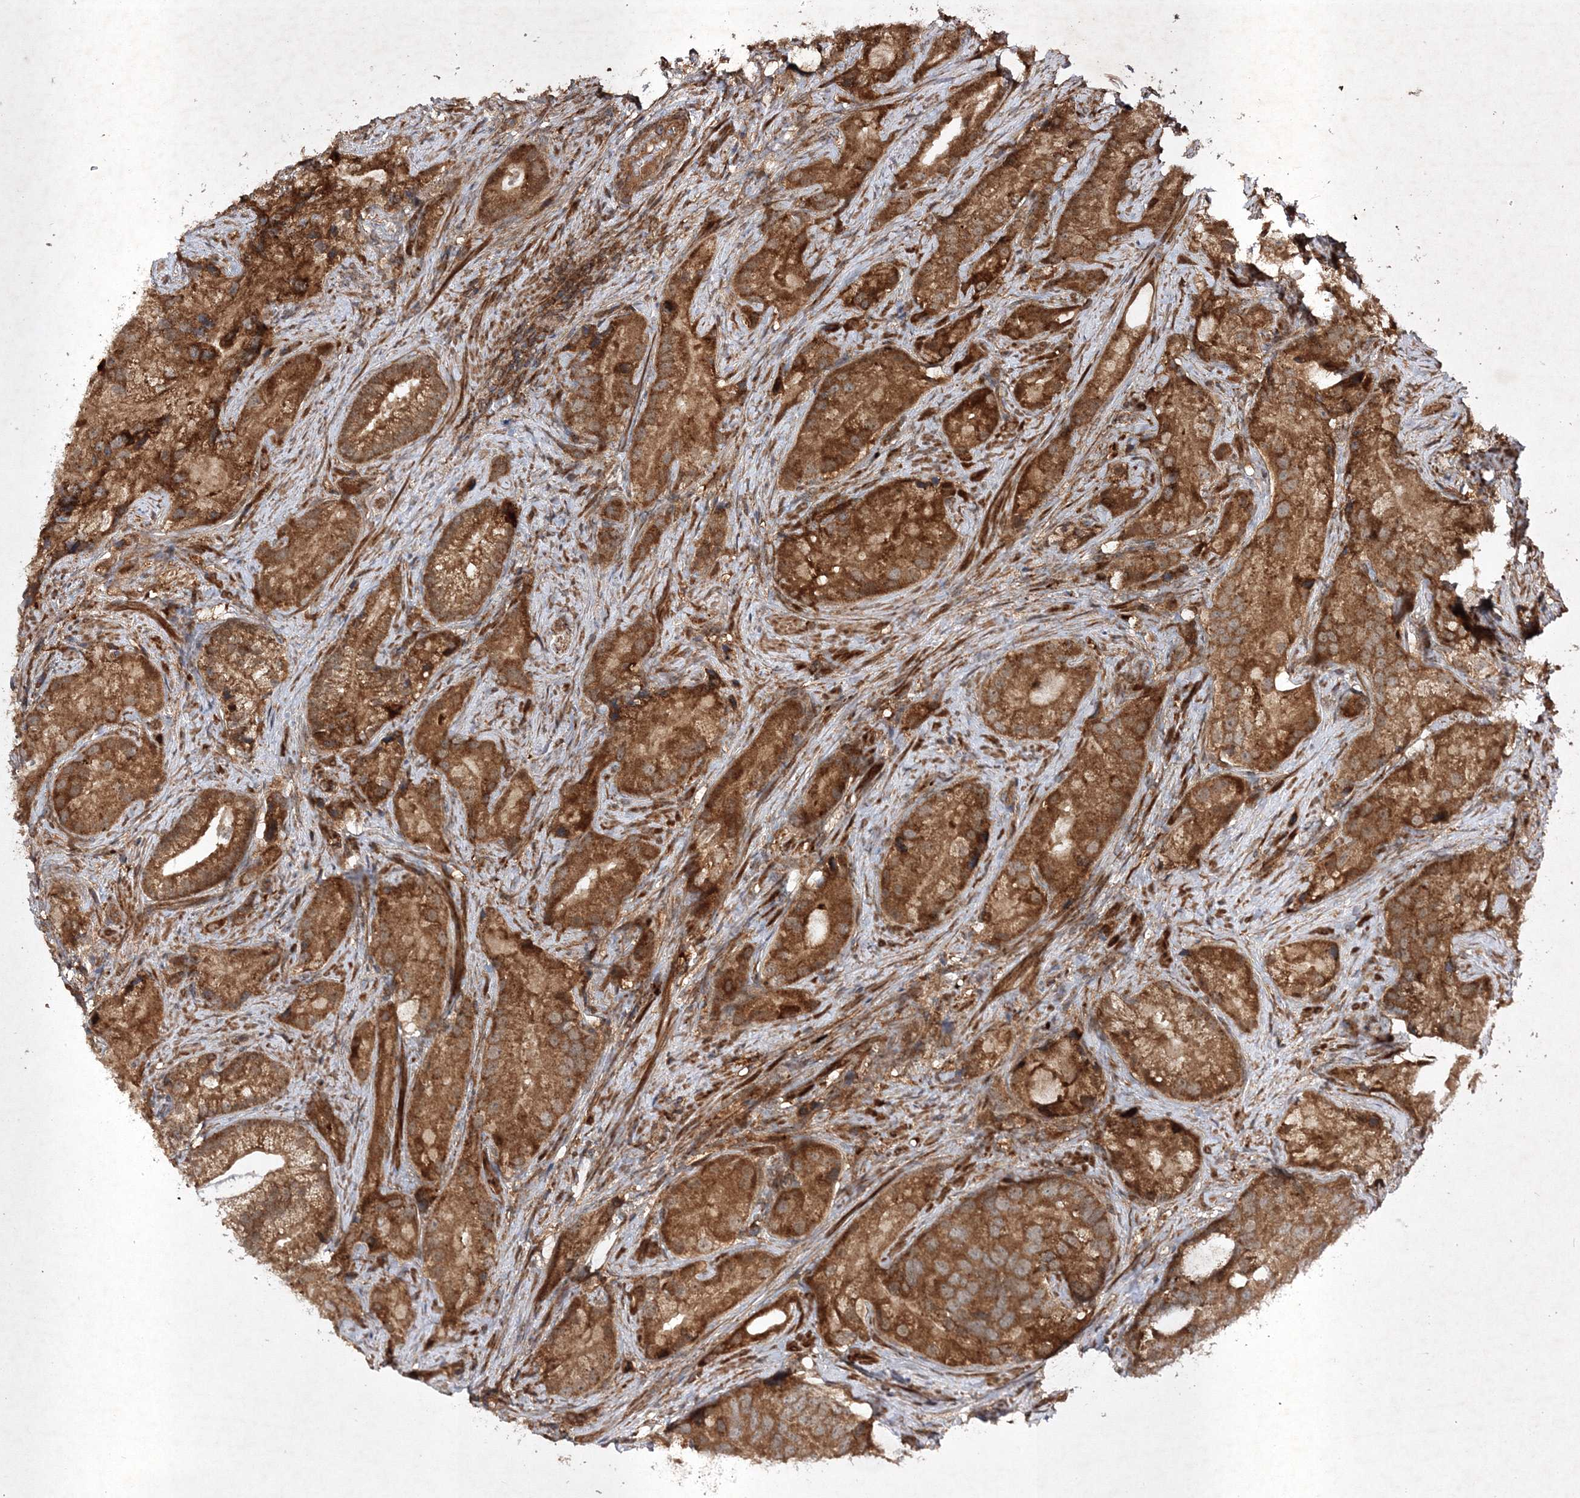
{"staining": {"intensity": "strong", "quantity": ">75%", "location": "cytoplasmic/membranous"}, "tissue": "prostate cancer", "cell_type": "Tumor cells", "image_type": "cancer", "snomed": [{"axis": "morphology", "description": "Adenocarcinoma, Low grade"}, {"axis": "topography", "description": "Prostate"}], "caption": "Immunohistochemistry (IHC) (DAB) staining of human low-grade adenocarcinoma (prostate) reveals strong cytoplasmic/membranous protein staining in about >75% of tumor cells.", "gene": "DNAJC13", "patient": {"sex": "male", "age": 71}}